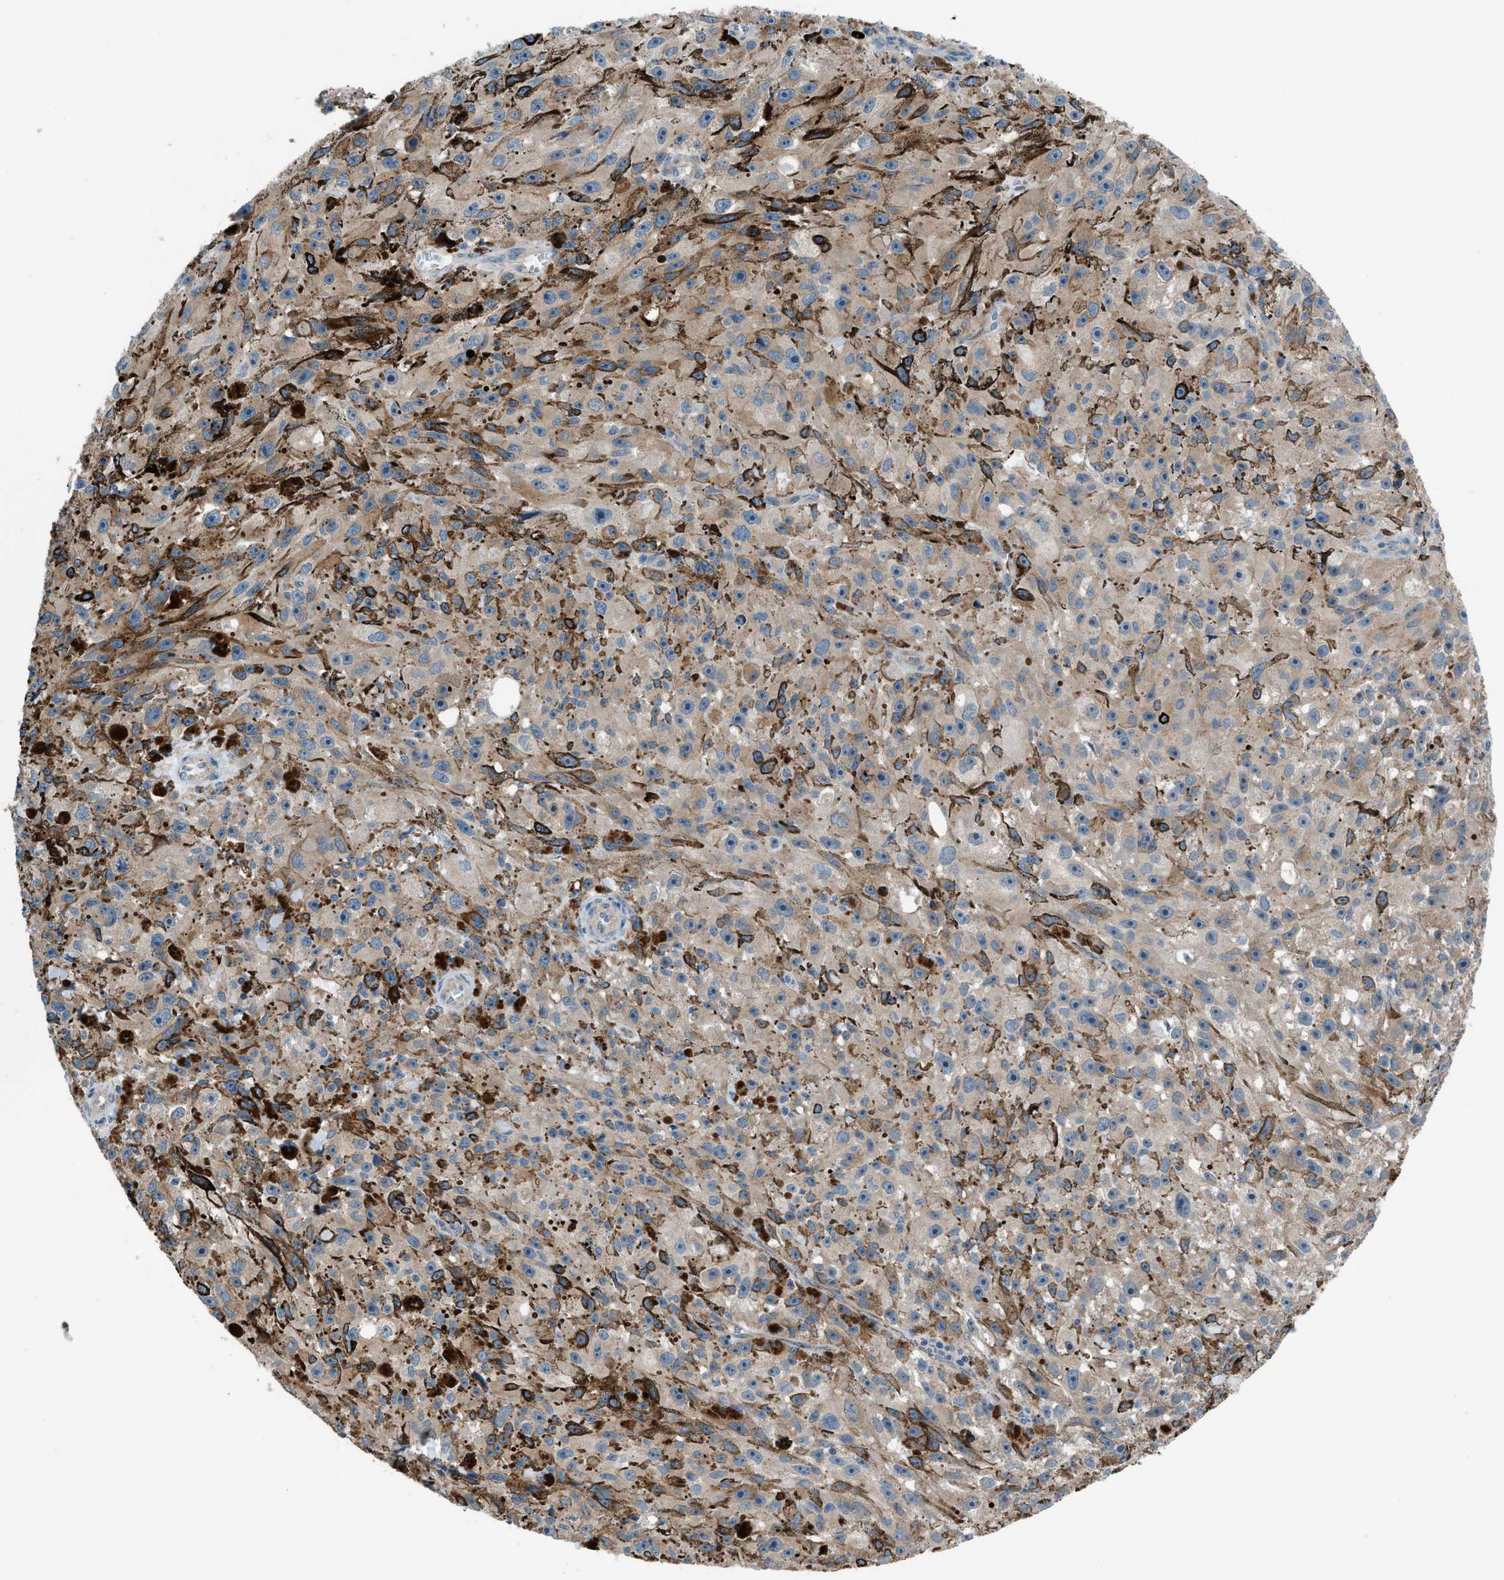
{"staining": {"intensity": "weak", "quantity": "25%-75%", "location": "cytoplasmic/membranous"}, "tissue": "melanoma", "cell_type": "Tumor cells", "image_type": "cancer", "snomed": [{"axis": "morphology", "description": "Malignant melanoma, NOS"}, {"axis": "topography", "description": "Skin"}], "caption": "Immunohistochemical staining of human malignant melanoma exhibits weak cytoplasmic/membranous protein positivity in approximately 25%-75% of tumor cells.", "gene": "HEG1", "patient": {"sex": "female", "age": 104}}